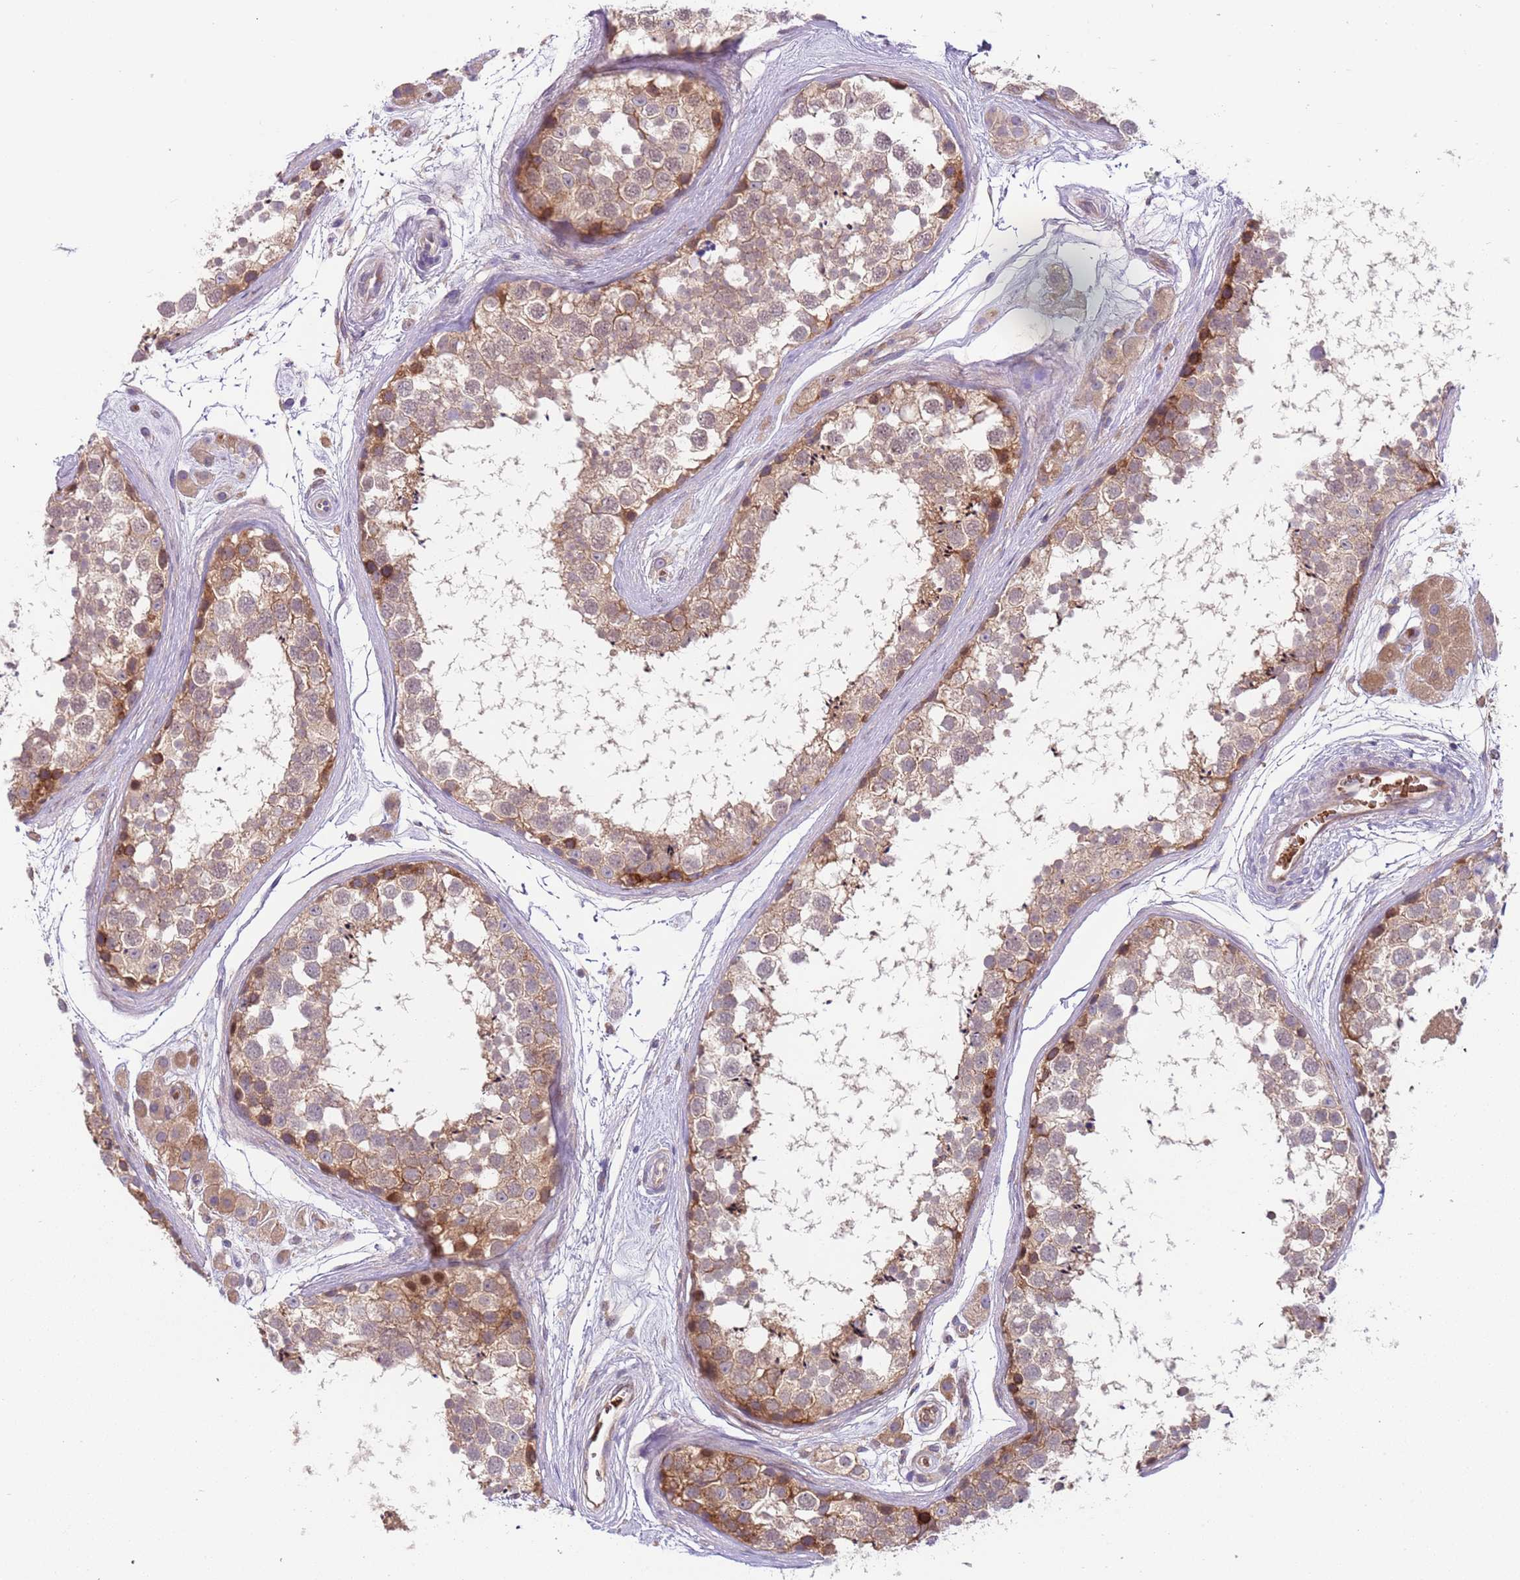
{"staining": {"intensity": "moderate", "quantity": ">75%", "location": "cytoplasmic/membranous"}, "tissue": "testis", "cell_type": "Cells in seminiferous ducts", "image_type": "normal", "snomed": [{"axis": "morphology", "description": "Normal tissue, NOS"}, {"axis": "topography", "description": "Testis"}], "caption": "Immunohistochemical staining of normal testis reveals >75% levels of moderate cytoplasmic/membranous protein staining in approximately >75% of cells in seminiferous ducts.", "gene": "VWCE", "patient": {"sex": "male", "age": 56}}